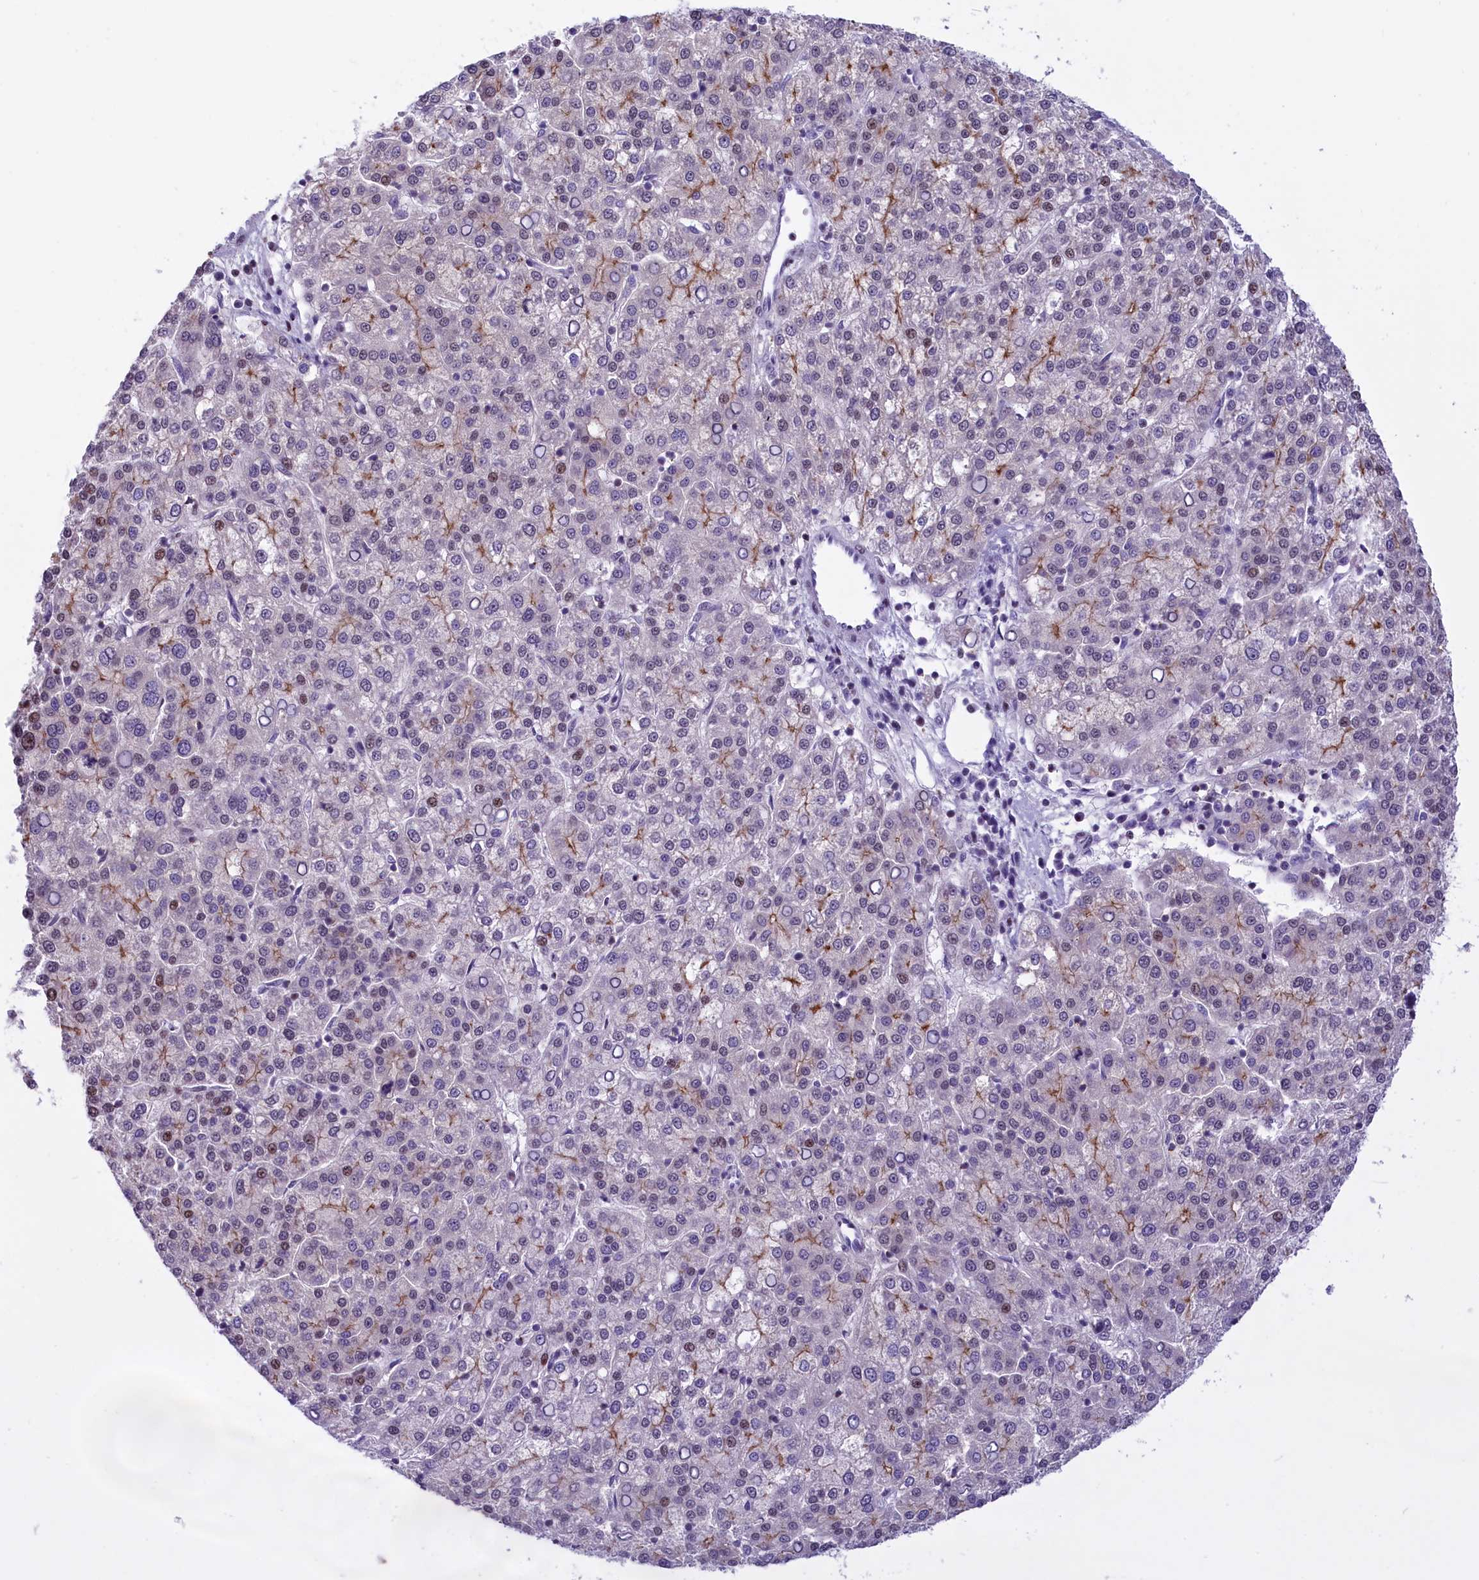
{"staining": {"intensity": "moderate", "quantity": "<25%", "location": "cytoplasmic/membranous,nuclear"}, "tissue": "liver cancer", "cell_type": "Tumor cells", "image_type": "cancer", "snomed": [{"axis": "morphology", "description": "Carcinoma, Hepatocellular, NOS"}, {"axis": "topography", "description": "Liver"}], "caption": "Moderate cytoplasmic/membranous and nuclear protein staining is present in approximately <25% of tumor cells in liver hepatocellular carcinoma. The staining was performed using DAB, with brown indicating positive protein expression. Nuclei are stained blue with hematoxylin.", "gene": "SPIRE2", "patient": {"sex": "female", "age": 58}}